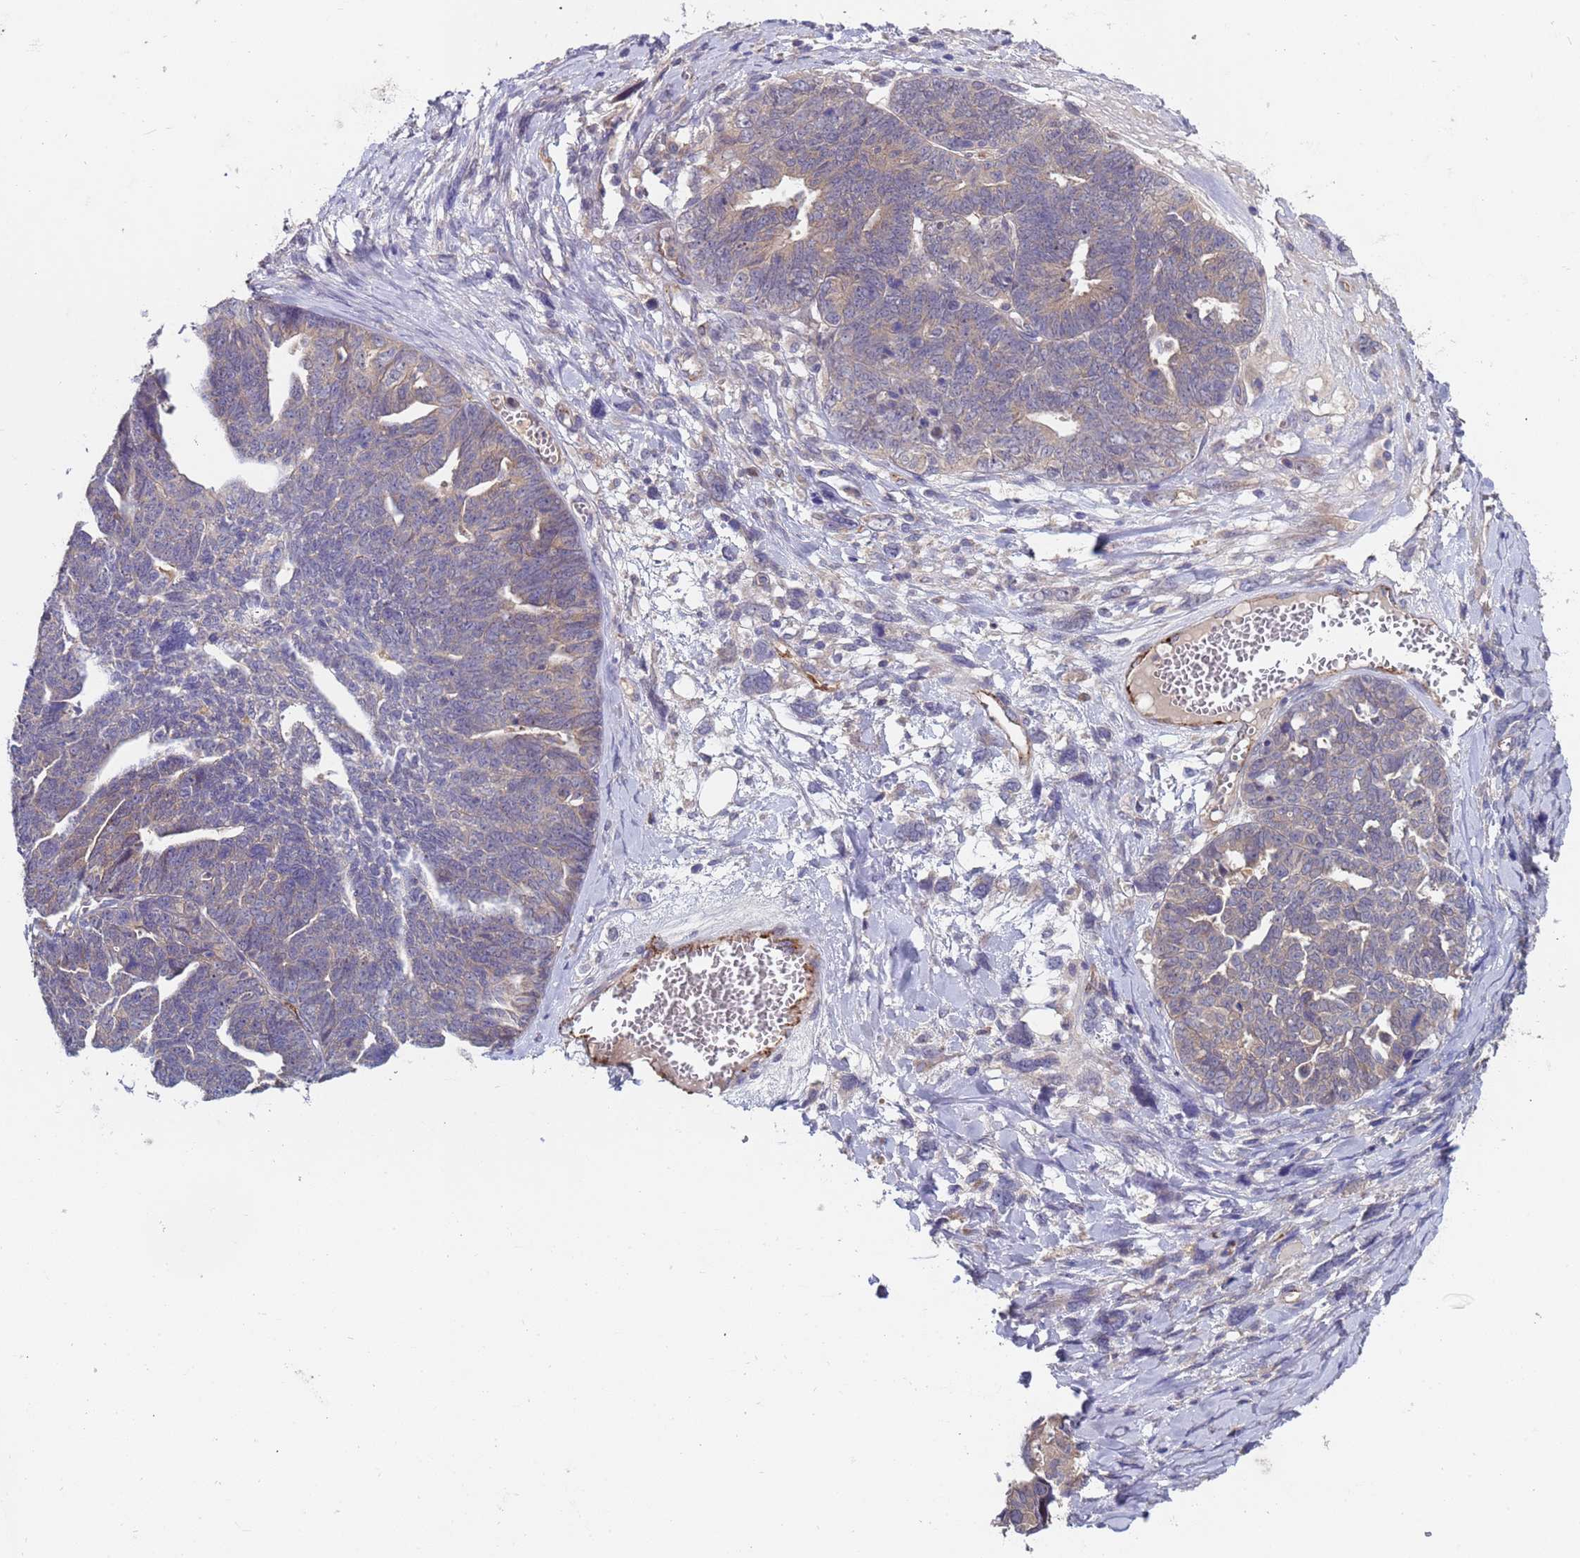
{"staining": {"intensity": "weak", "quantity": "25%-75%", "location": "cytoplasmic/membranous"}, "tissue": "ovarian cancer", "cell_type": "Tumor cells", "image_type": "cancer", "snomed": [{"axis": "morphology", "description": "Cystadenocarcinoma, serous, NOS"}, {"axis": "topography", "description": "Ovary"}], "caption": "Ovarian cancer (serous cystadenocarcinoma) stained for a protein (brown) exhibits weak cytoplasmic/membranous positive staining in about 25%-75% of tumor cells.", "gene": "ZNF248", "patient": {"sex": "female", "age": 79}}